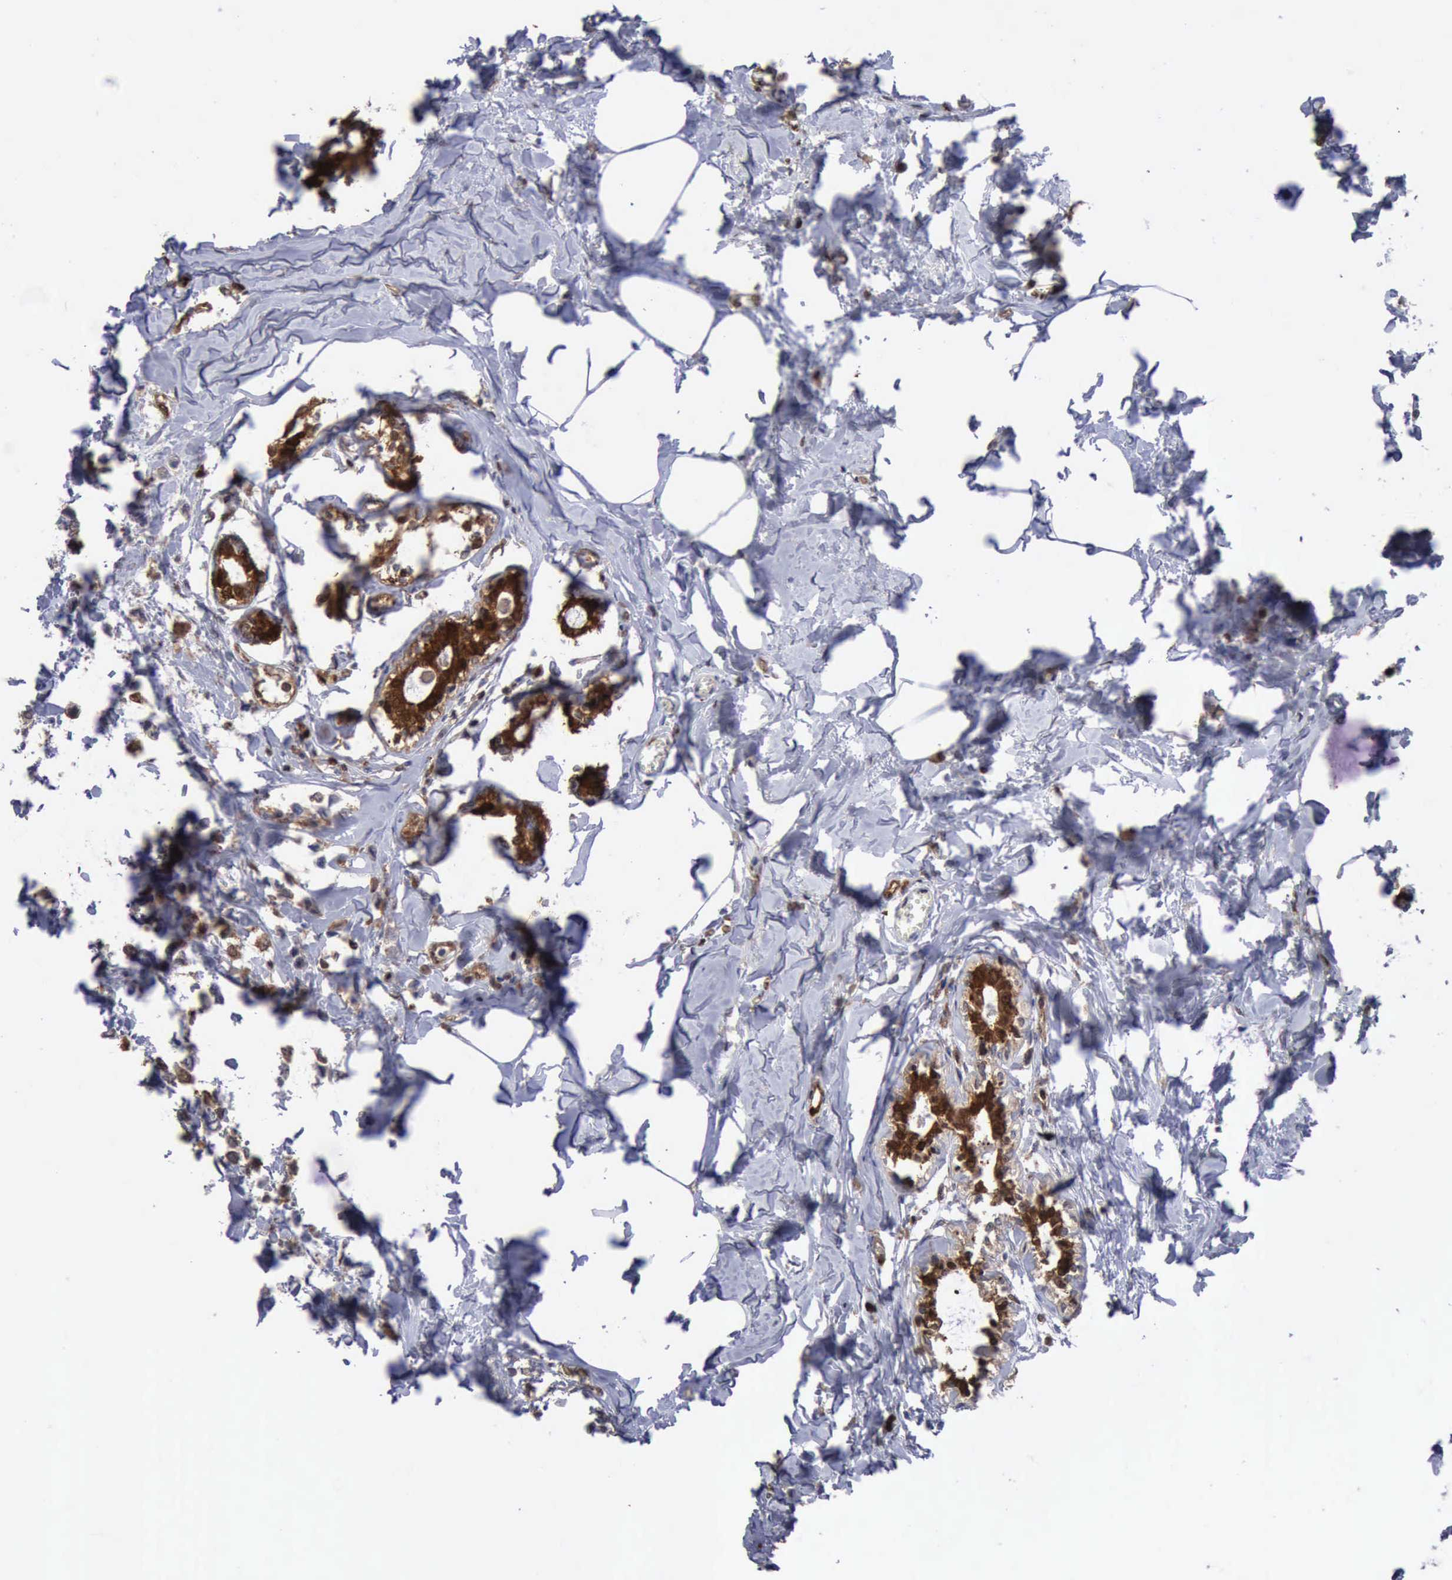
{"staining": {"intensity": "strong", "quantity": ">75%", "location": "cytoplasmic/membranous,nuclear"}, "tissue": "breast cancer", "cell_type": "Tumor cells", "image_type": "cancer", "snomed": [{"axis": "morphology", "description": "Lobular carcinoma"}, {"axis": "topography", "description": "Breast"}], "caption": "Lobular carcinoma (breast) stained with immunohistochemistry displays strong cytoplasmic/membranous and nuclear positivity in about >75% of tumor cells.", "gene": "PDCD4", "patient": {"sex": "female", "age": 51}}